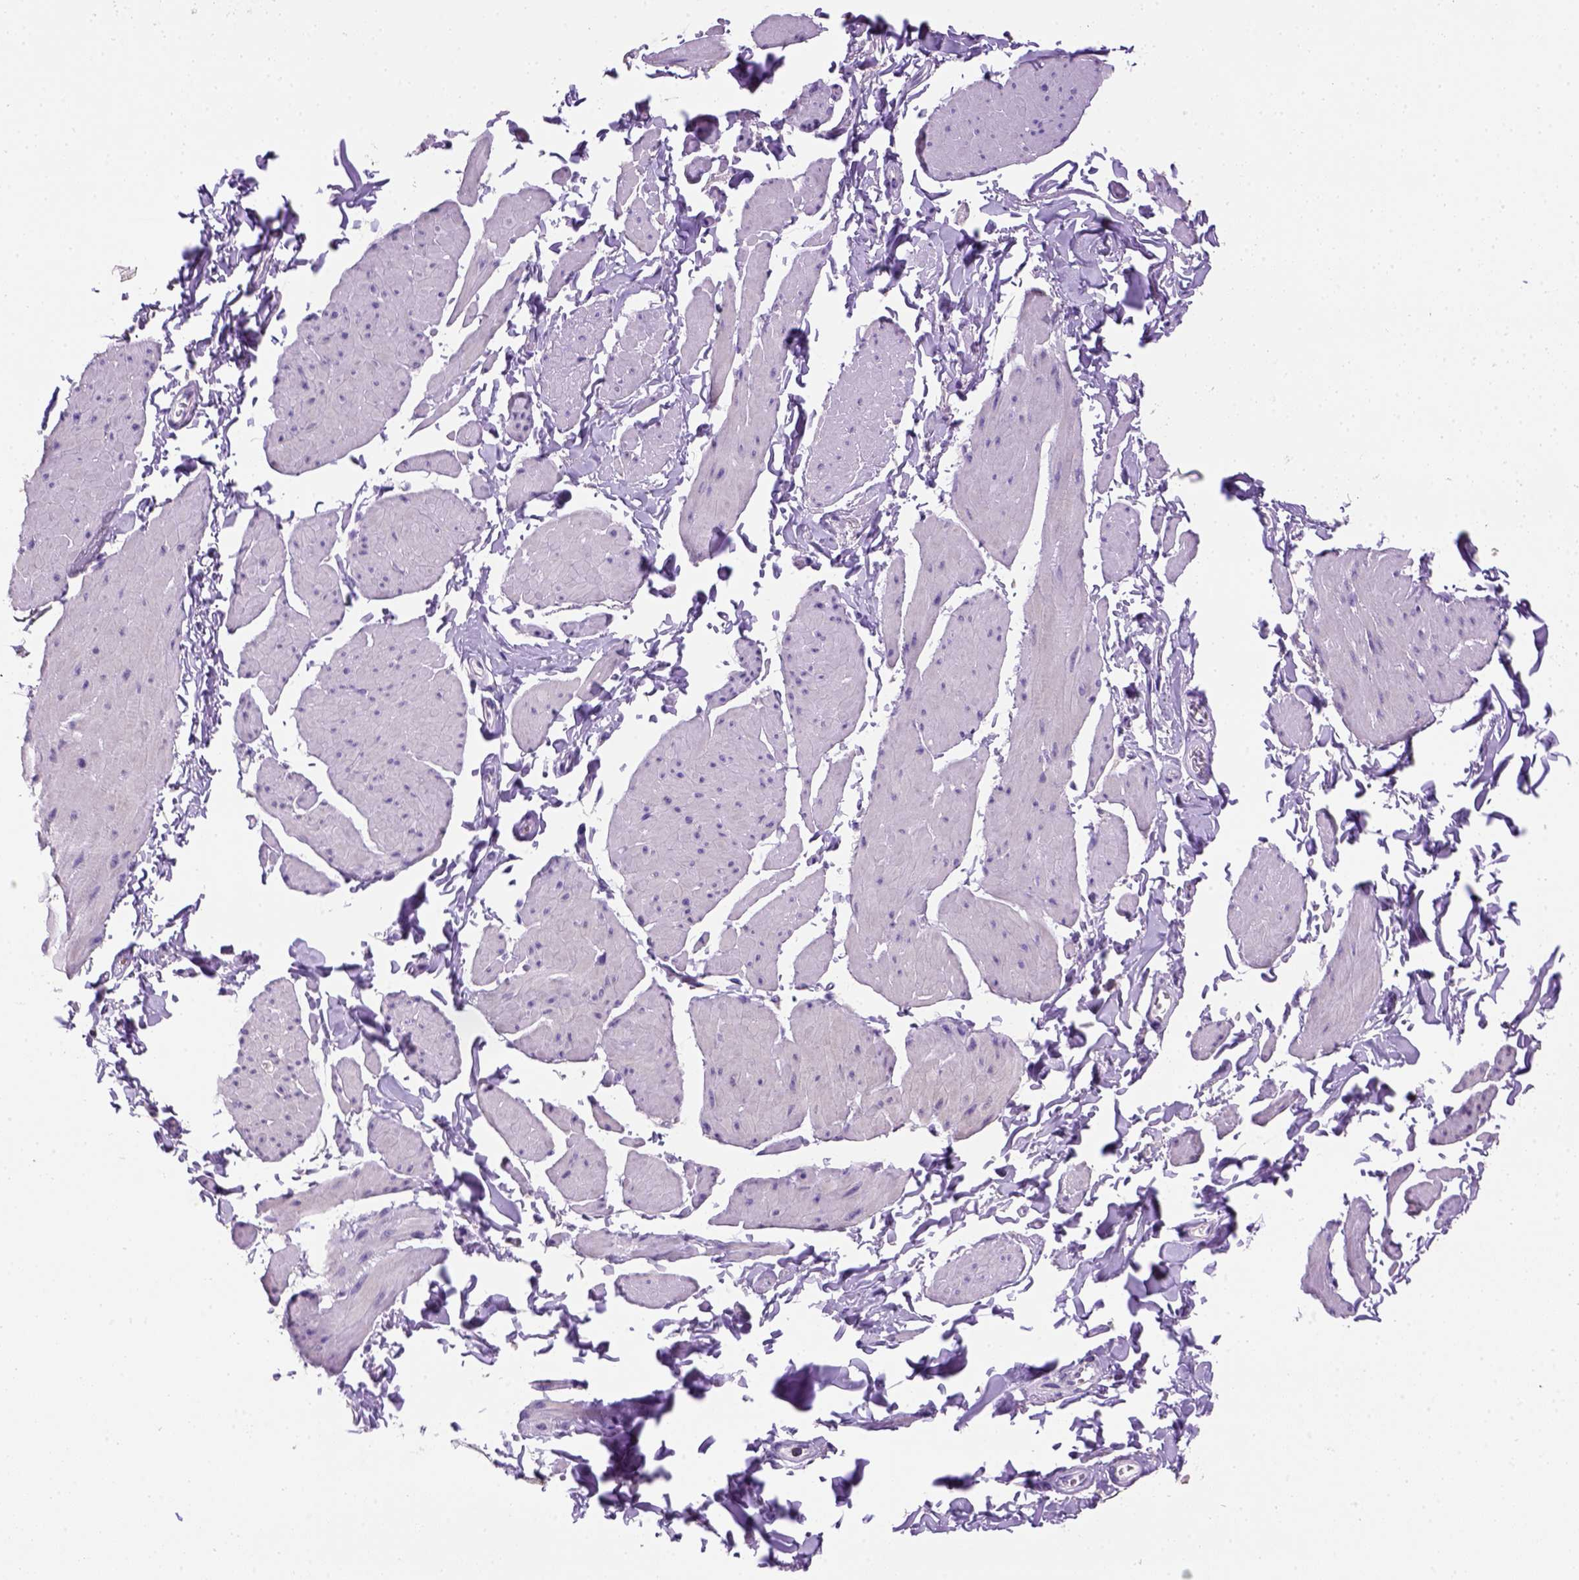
{"staining": {"intensity": "negative", "quantity": "none", "location": "none"}, "tissue": "smooth muscle", "cell_type": "Smooth muscle cells", "image_type": "normal", "snomed": [{"axis": "morphology", "description": "Normal tissue, NOS"}, {"axis": "topography", "description": "Adipose tissue"}, {"axis": "topography", "description": "Smooth muscle"}, {"axis": "topography", "description": "Peripheral nerve tissue"}], "caption": "Smooth muscle cells are negative for brown protein staining in benign smooth muscle.", "gene": "CDH1", "patient": {"sex": "male", "age": 83}}